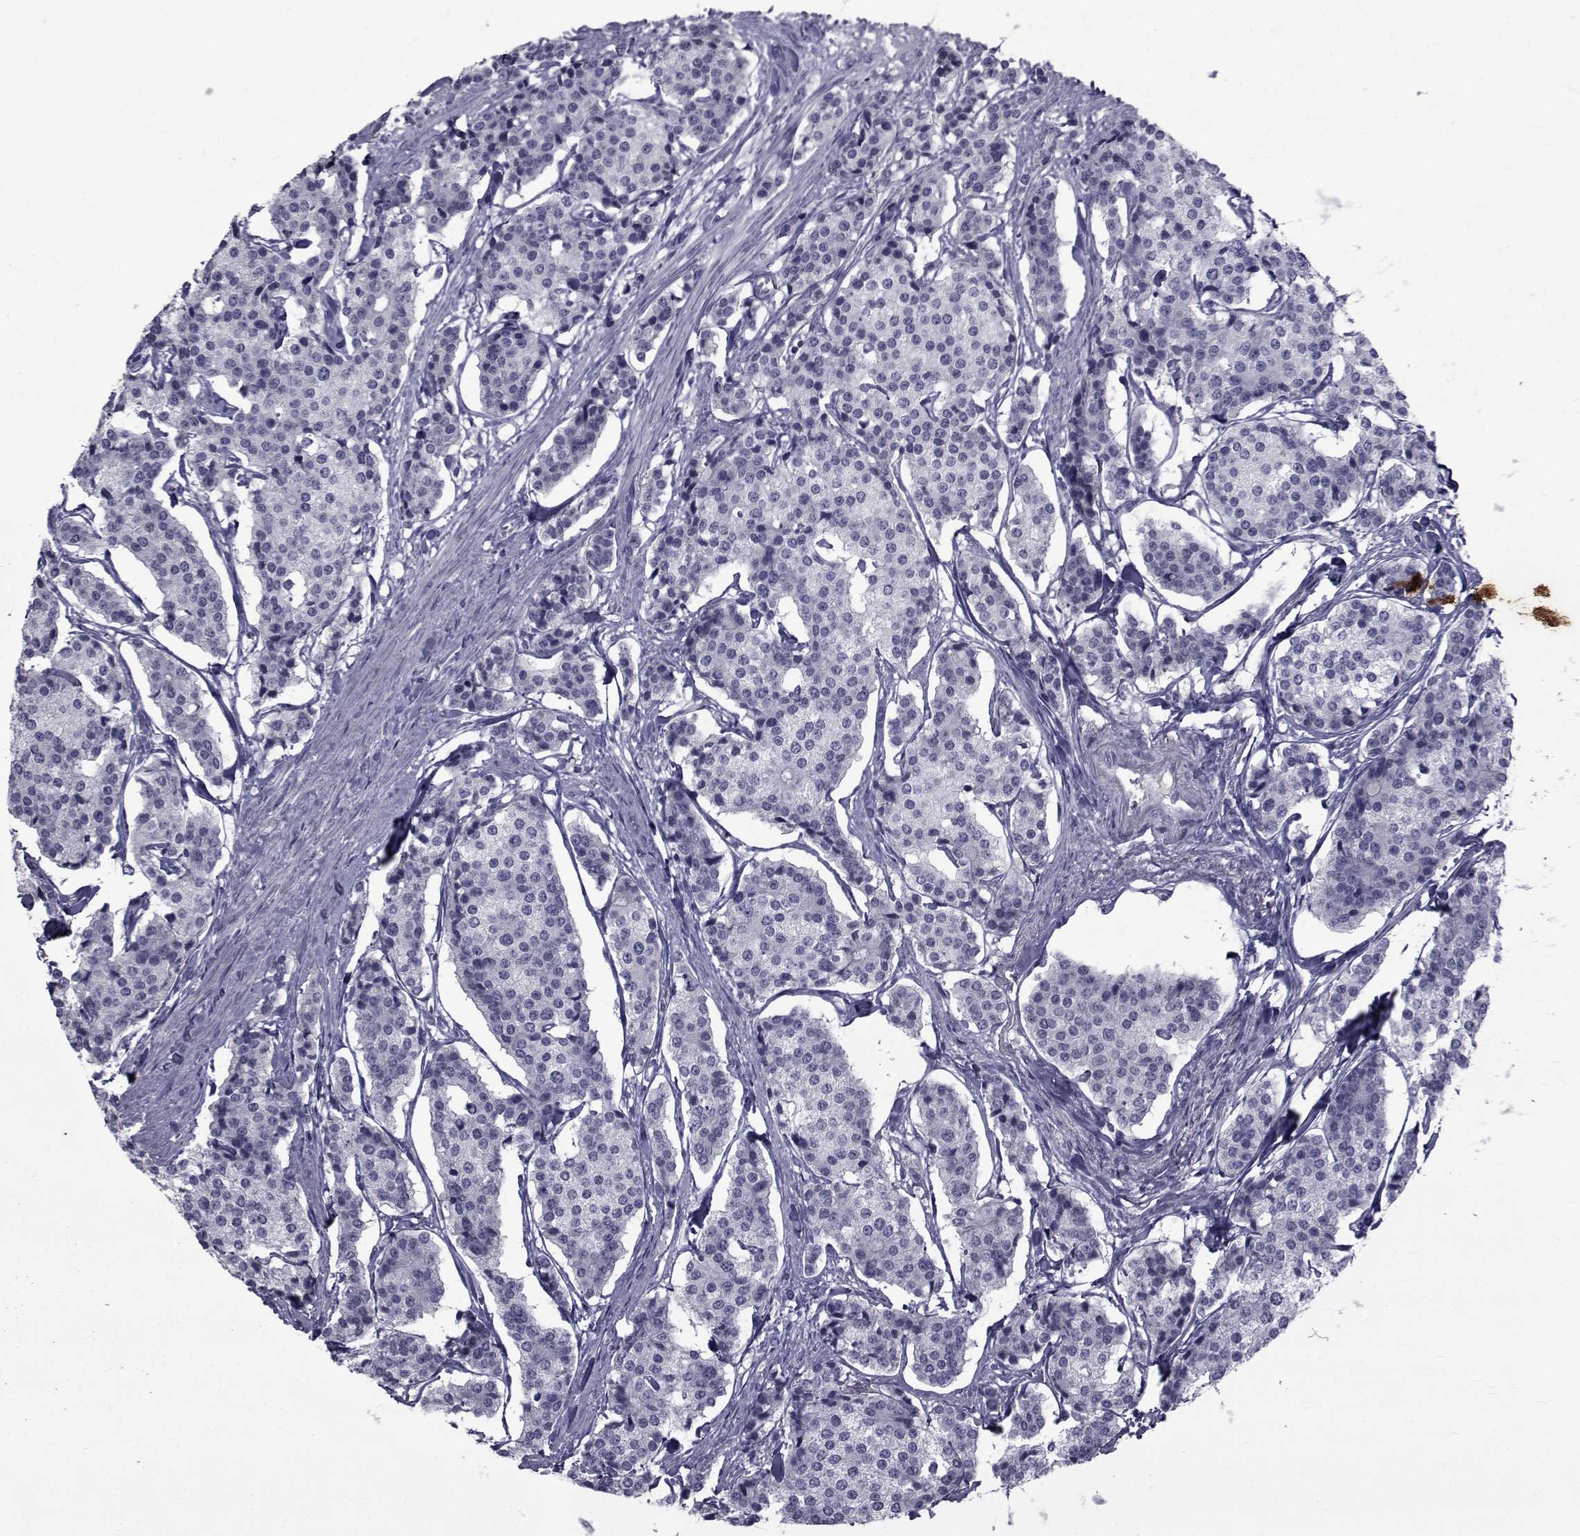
{"staining": {"intensity": "negative", "quantity": "none", "location": "none"}, "tissue": "carcinoid", "cell_type": "Tumor cells", "image_type": "cancer", "snomed": [{"axis": "morphology", "description": "Carcinoid, malignant, NOS"}, {"axis": "topography", "description": "Small intestine"}], "caption": "Tumor cells show no significant positivity in carcinoid.", "gene": "PAX2", "patient": {"sex": "female", "age": 65}}